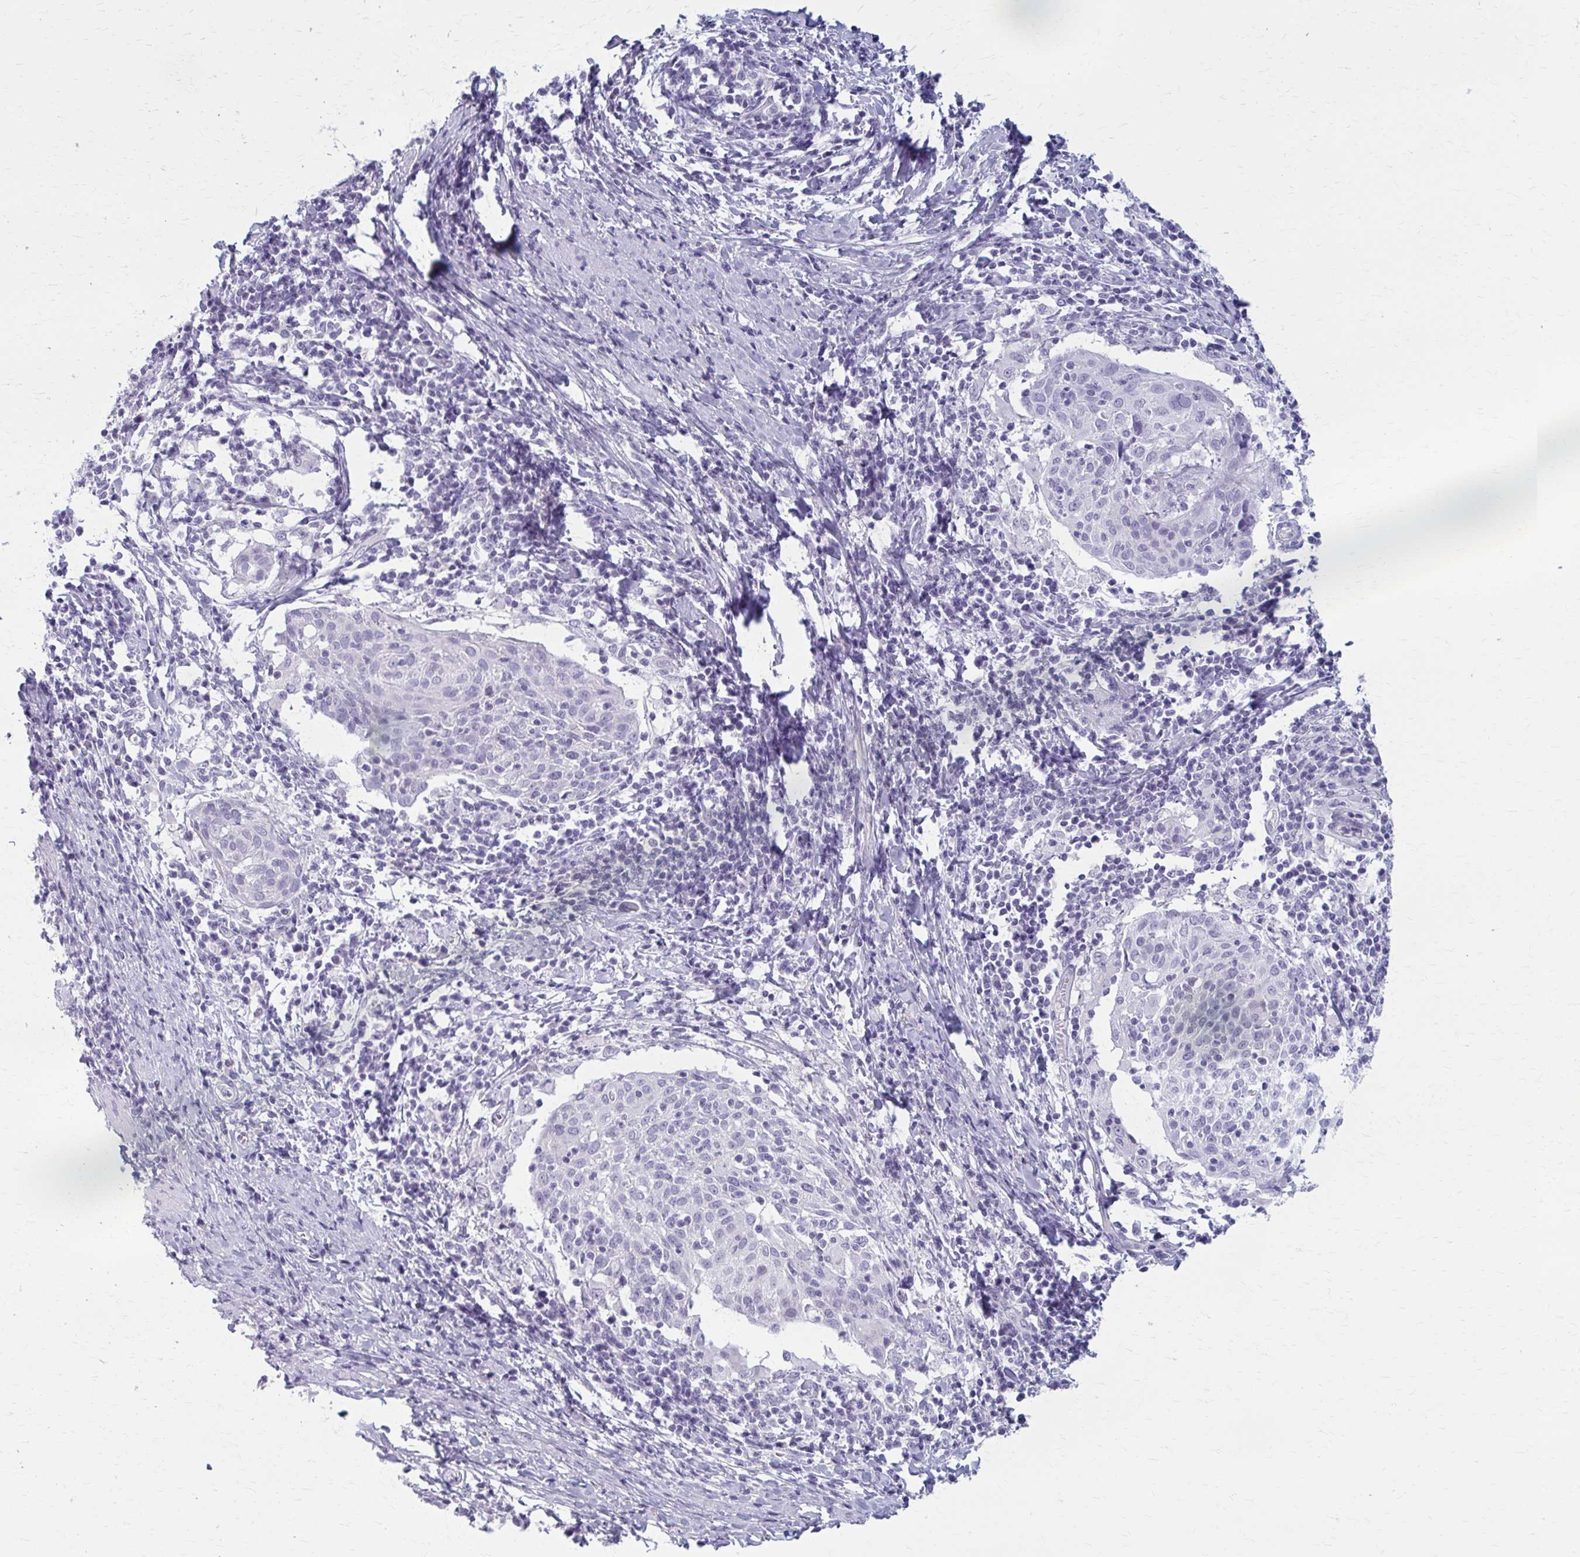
{"staining": {"intensity": "negative", "quantity": "none", "location": "none"}, "tissue": "cervical cancer", "cell_type": "Tumor cells", "image_type": "cancer", "snomed": [{"axis": "morphology", "description": "Squamous cell carcinoma, NOS"}, {"axis": "topography", "description": "Cervix"}], "caption": "The photomicrograph shows no staining of tumor cells in cervical squamous cell carcinoma.", "gene": "CASQ2", "patient": {"sex": "female", "age": 52}}